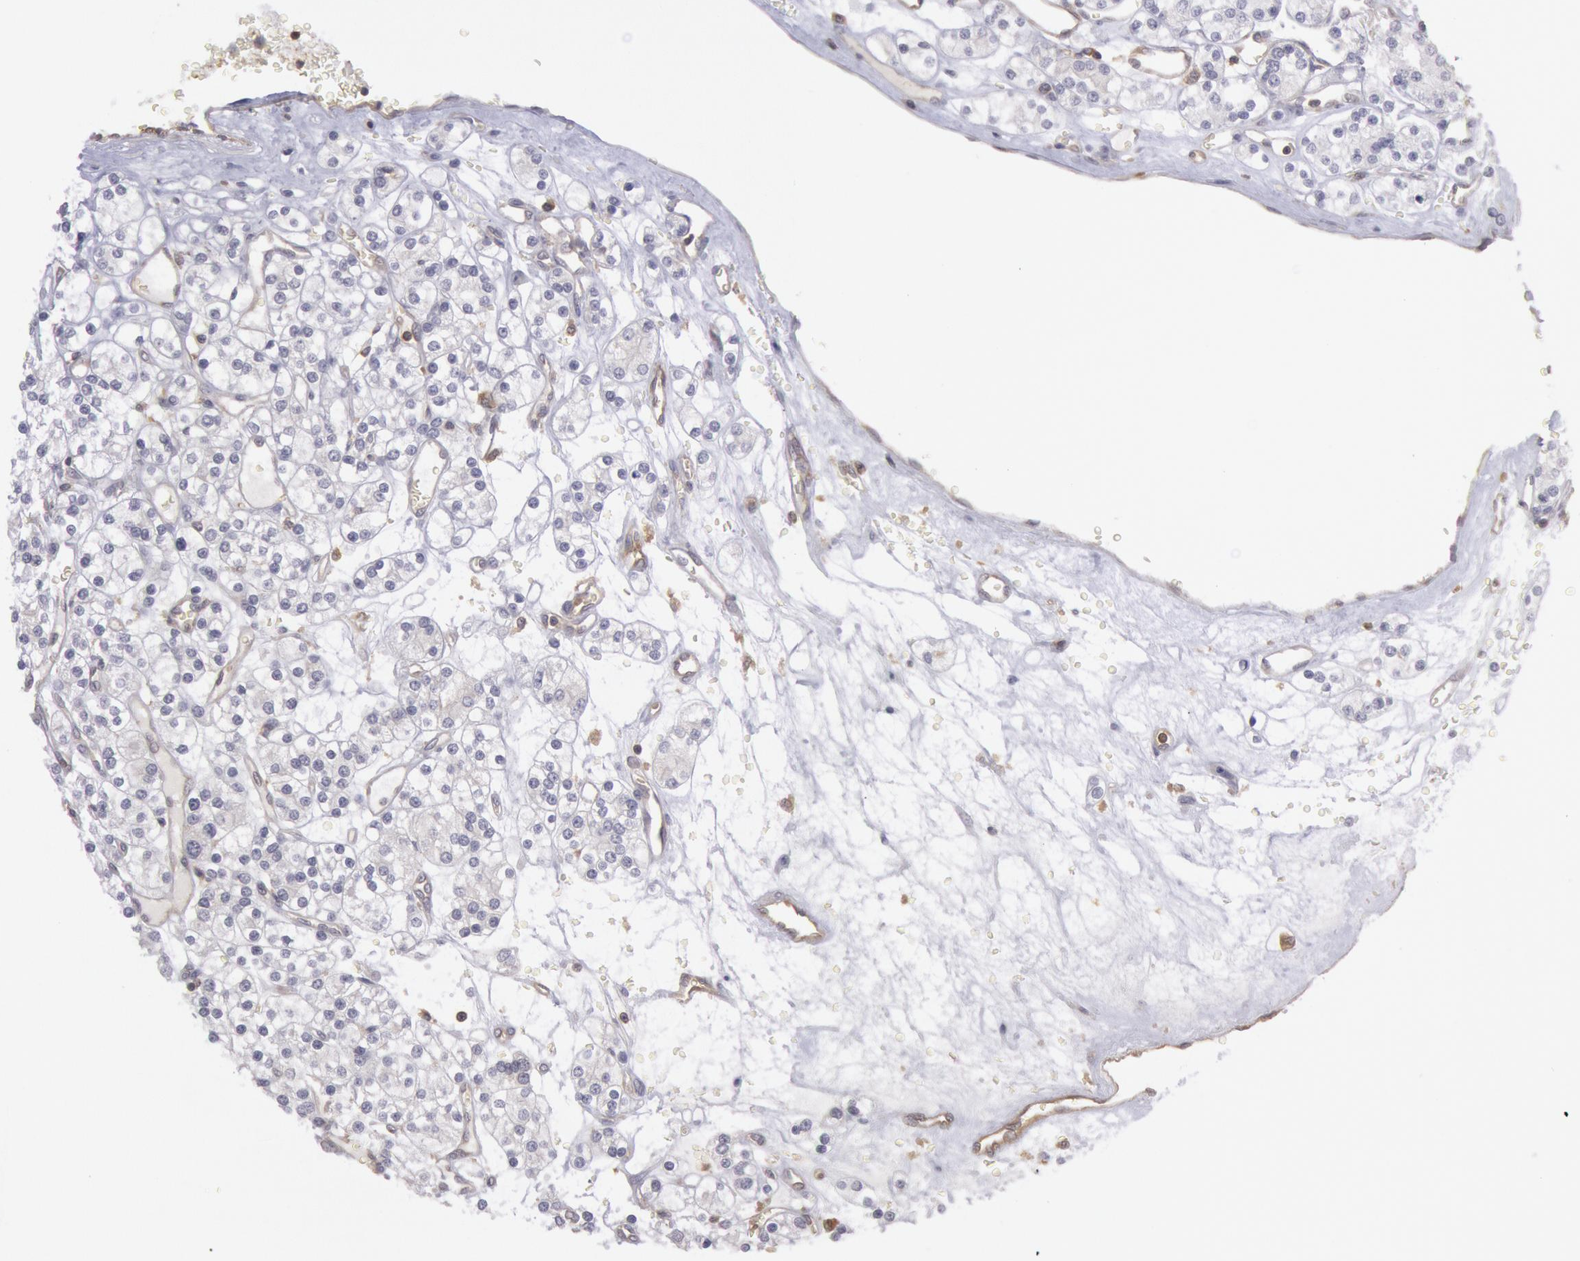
{"staining": {"intensity": "negative", "quantity": "none", "location": "none"}, "tissue": "renal cancer", "cell_type": "Tumor cells", "image_type": "cancer", "snomed": [{"axis": "morphology", "description": "Adenocarcinoma, NOS"}, {"axis": "topography", "description": "Kidney"}], "caption": "An image of human renal cancer is negative for staining in tumor cells.", "gene": "IKBKB", "patient": {"sex": "female", "age": 62}}